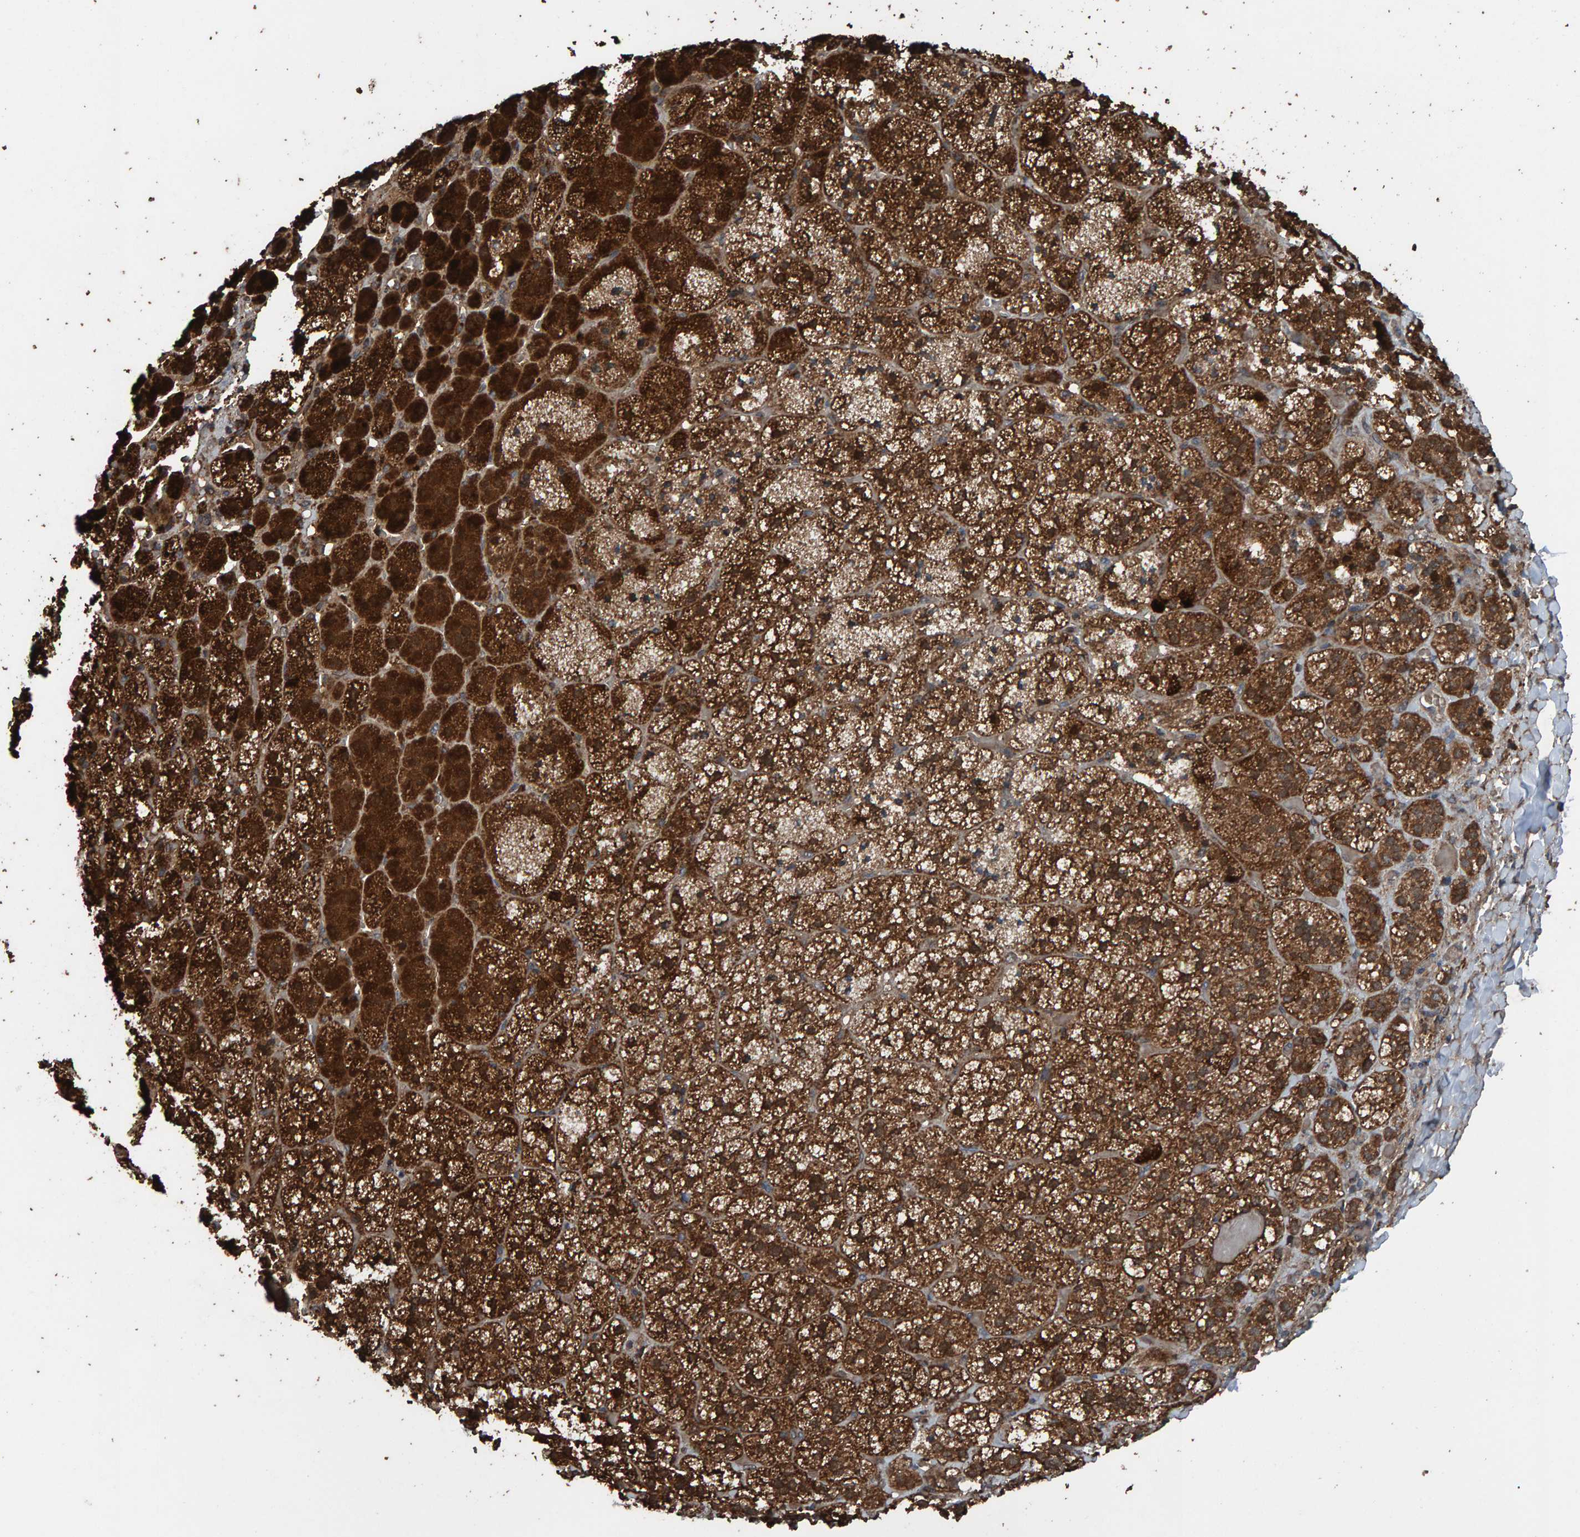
{"staining": {"intensity": "strong", "quantity": ">75%", "location": "cytoplasmic/membranous"}, "tissue": "adrenal gland", "cell_type": "Glandular cells", "image_type": "normal", "snomed": [{"axis": "morphology", "description": "Normal tissue, NOS"}, {"axis": "topography", "description": "Adrenal gland"}], "caption": "The immunohistochemical stain labels strong cytoplasmic/membranous positivity in glandular cells of normal adrenal gland. (IHC, brightfield microscopy, high magnification).", "gene": "DUS1L", "patient": {"sex": "female", "age": 44}}